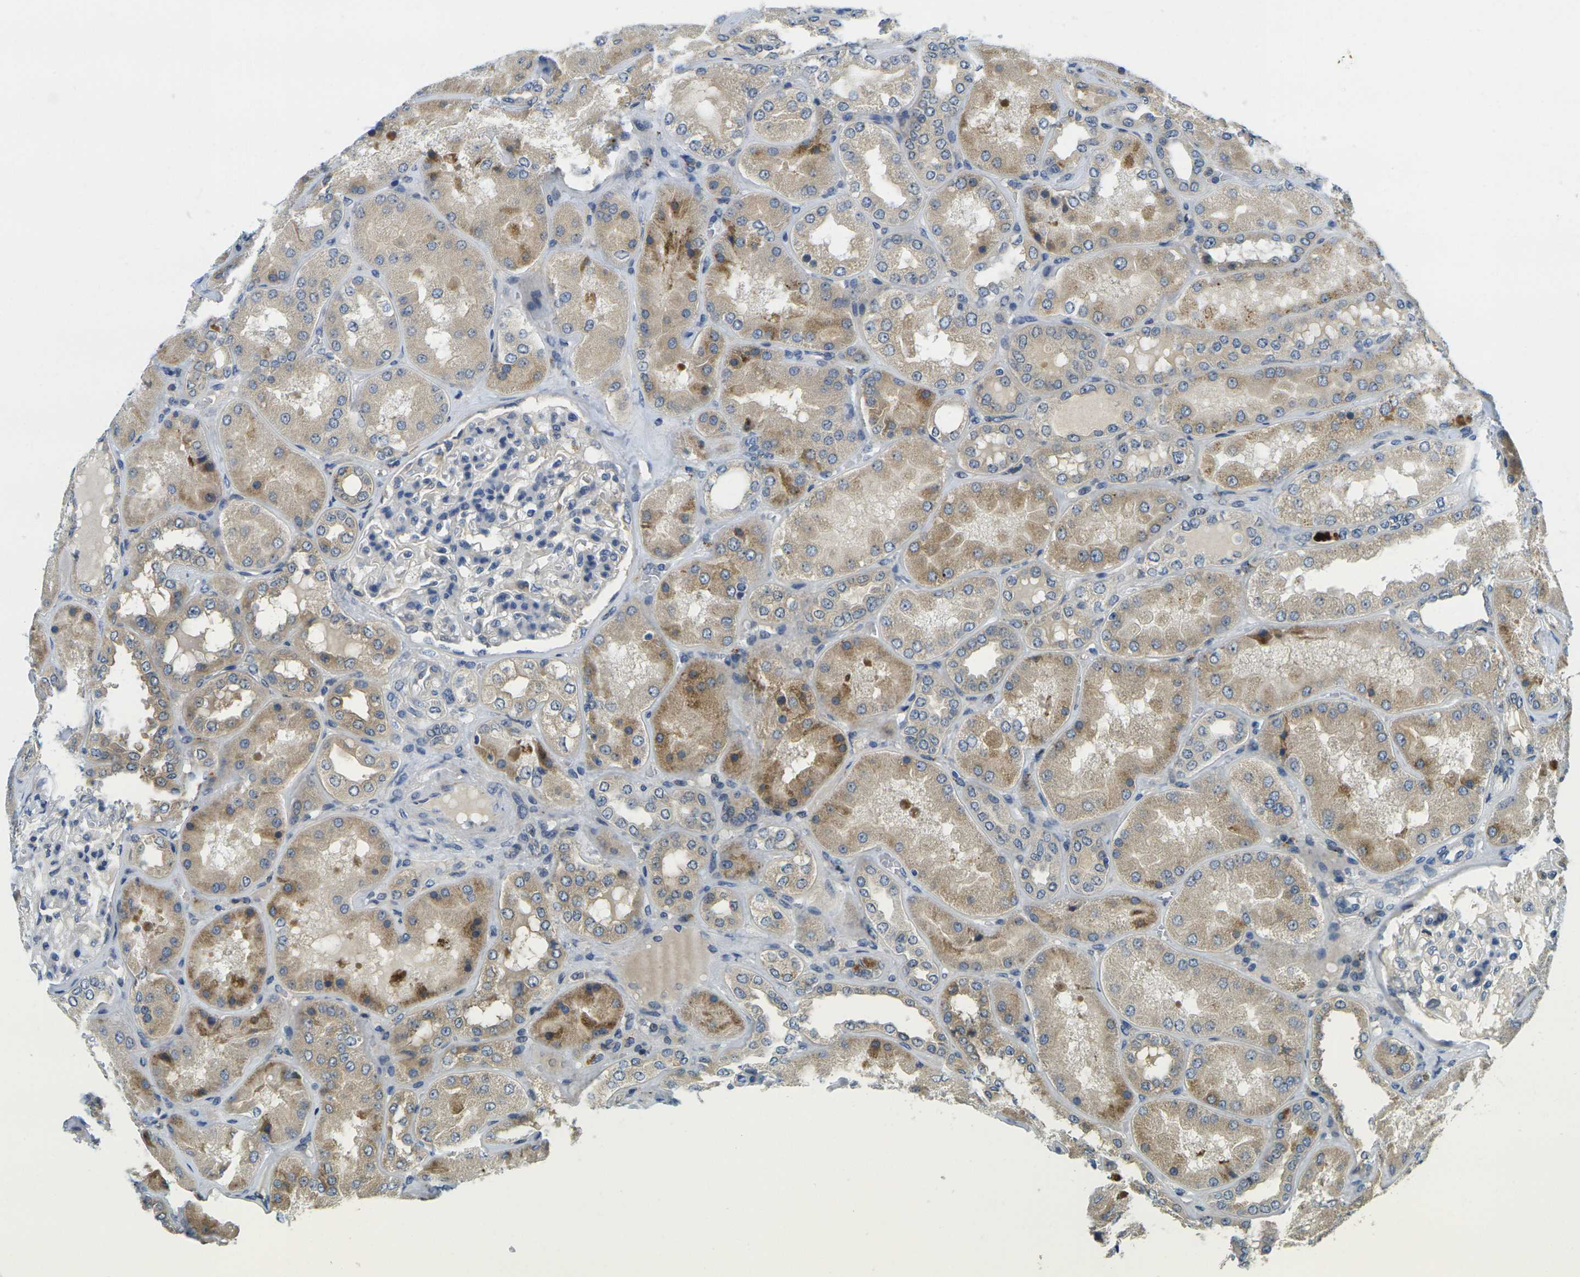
{"staining": {"intensity": "weak", "quantity": "25%-75%", "location": "cytoplasmic/membranous"}, "tissue": "kidney", "cell_type": "Cells in glomeruli", "image_type": "normal", "snomed": [{"axis": "morphology", "description": "Normal tissue, NOS"}, {"axis": "topography", "description": "Kidney"}], "caption": "Immunohistochemistry of normal human kidney demonstrates low levels of weak cytoplasmic/membranous staining in approximately 25%-75% of cells in glomeruli. (DAB (3,3'-diaminobenzidine) IHC, brown staining for protein, blue staining for nuclei).", "gene": "MINAR2", "patient": {"sex": "female", "age": 56}}